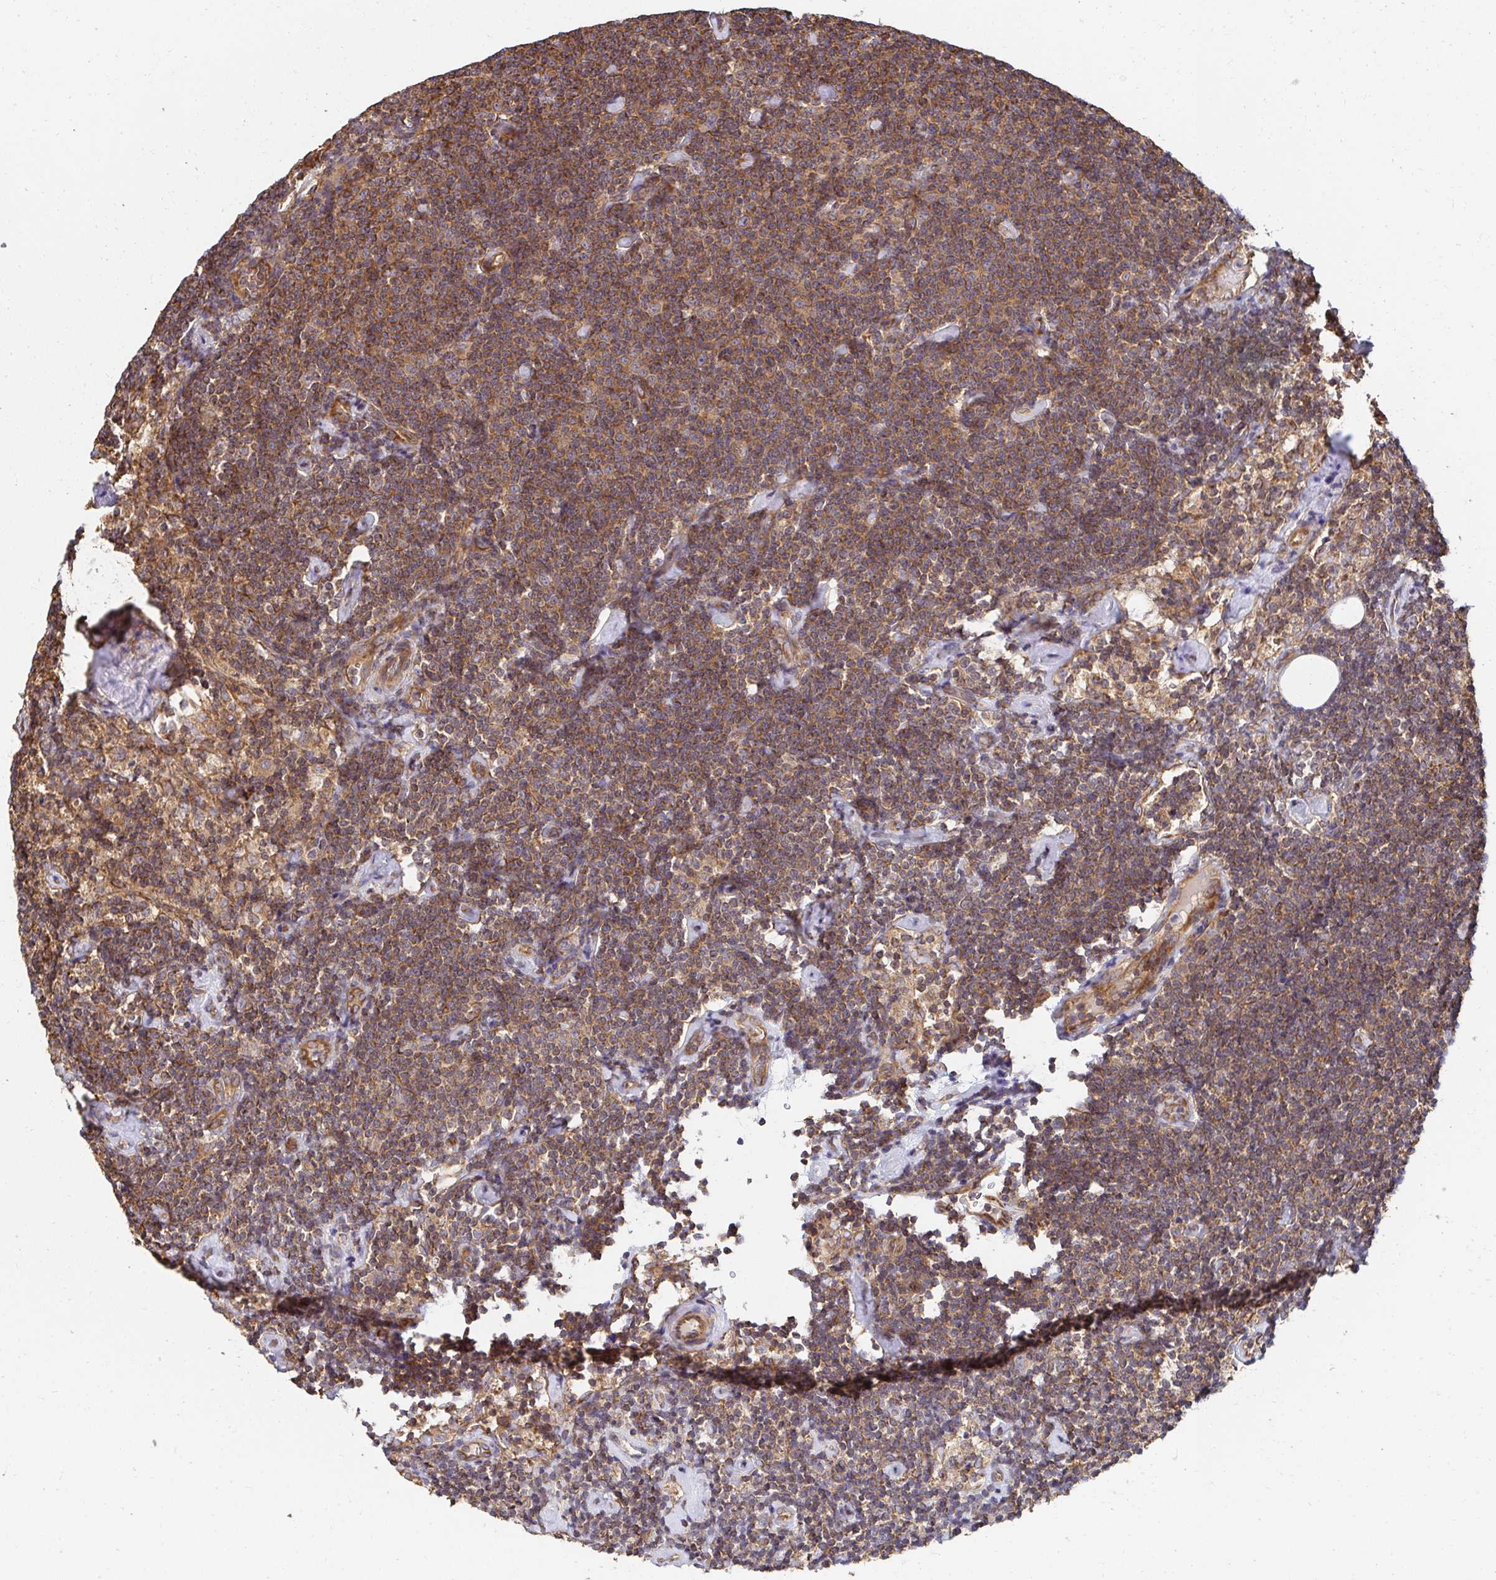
{"staining": {"intensity": "moderate", "quantity": ">75%", "location": "cytoplasmic/membranous"}, "tissue": "lymphoma", "cell_type": "Tumor cells", "image_type": "cancer", "snomed": [{"axis": "morphology", "description": "Malignant lymphoma, non-Hodgkin's type, Low grade"}, {"axis": "topography", "description": "Lymph node"}], "caption": "Protein staining demonstrates moderate cytoplasmic/membranous staining in approximately >75% of tumor cells in lymphoma.", "gene": "APBB1", "patient": {"sex": "male", "age": 81}}